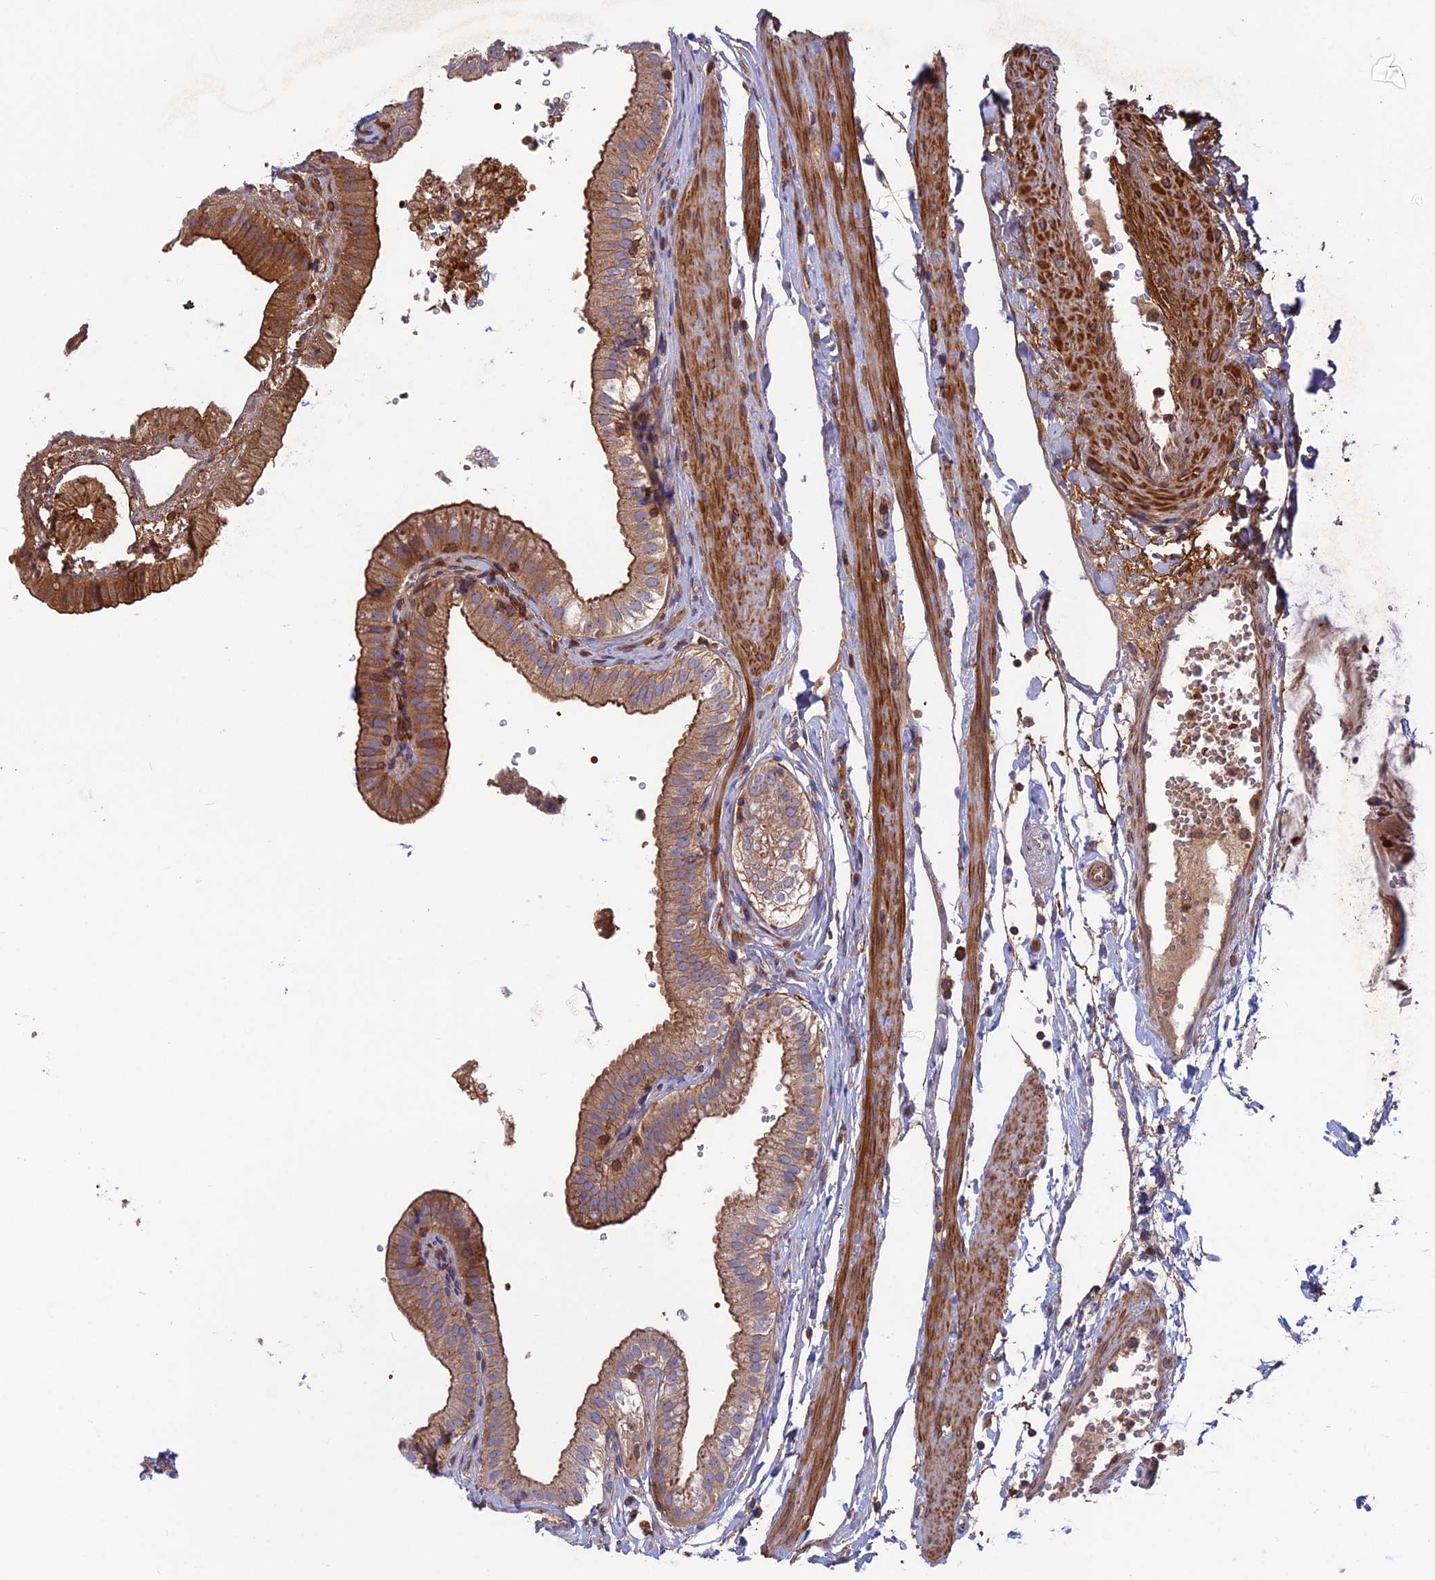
{"staining": {"intensity": "strong", "quantity": ">75%", "location": "cytoplasmic/membranous"}, "tissue": "gallbladder", "cell_type": "Glandular cells", "image_type": "normal", "snomed": [{"axis": "morphology", "description": "Normal tissue, NOS"}, {"axis": "topography", "description": "Gallbladder"}], "caption": "Immunohistochemical staining of unremarkable human gallbladder reveals >75% levels of strong cytoplasmic/membranous protein expression in approximately >75% of glandular cells. The protein is shown in brown color, while the nuclei are stained blue.", "gene": "CPNE7", "patient": {"sex": "female", "age": 61}}